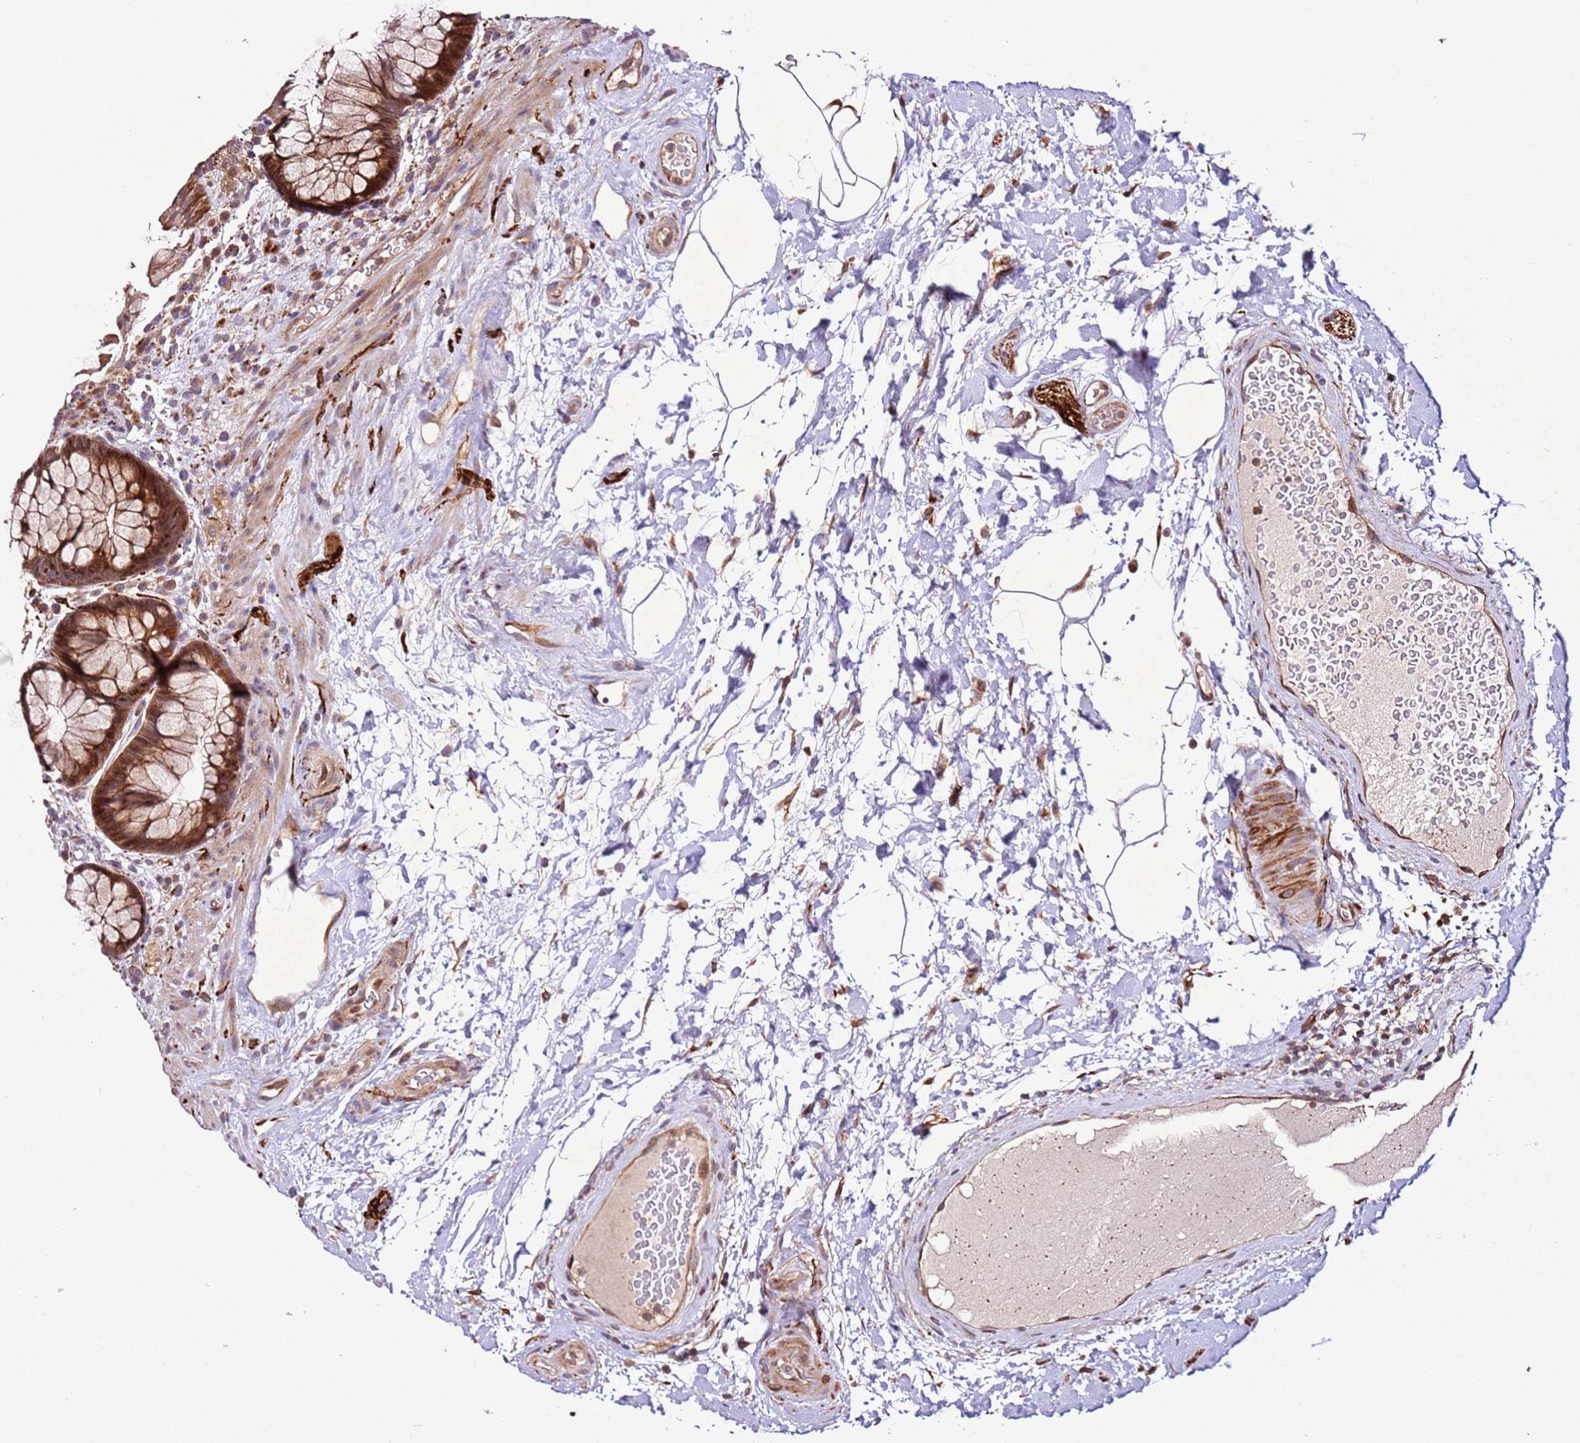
{"staining": {"intensity": "moderate", "quantity": ">75%", "location": "cytoplasmic/membranous"}, "tissue": "rectum", "cell_type": "Glandular cells", "image_type": "normal", "snomed": [{"axis": "morphology", "description": "Normal tissue, NOS"}, {"axis": "topography", "description": "Rectum"}], "caption": "A high-resolution histopathology image shows immunohistochemistry (IHC) staining of normal rectum, which shows moderate cytoplasmic/membranous positivity in about >75% of glandular cells.", "gene": "PTMA", "patient": {"sex": "male", "age": 51}}